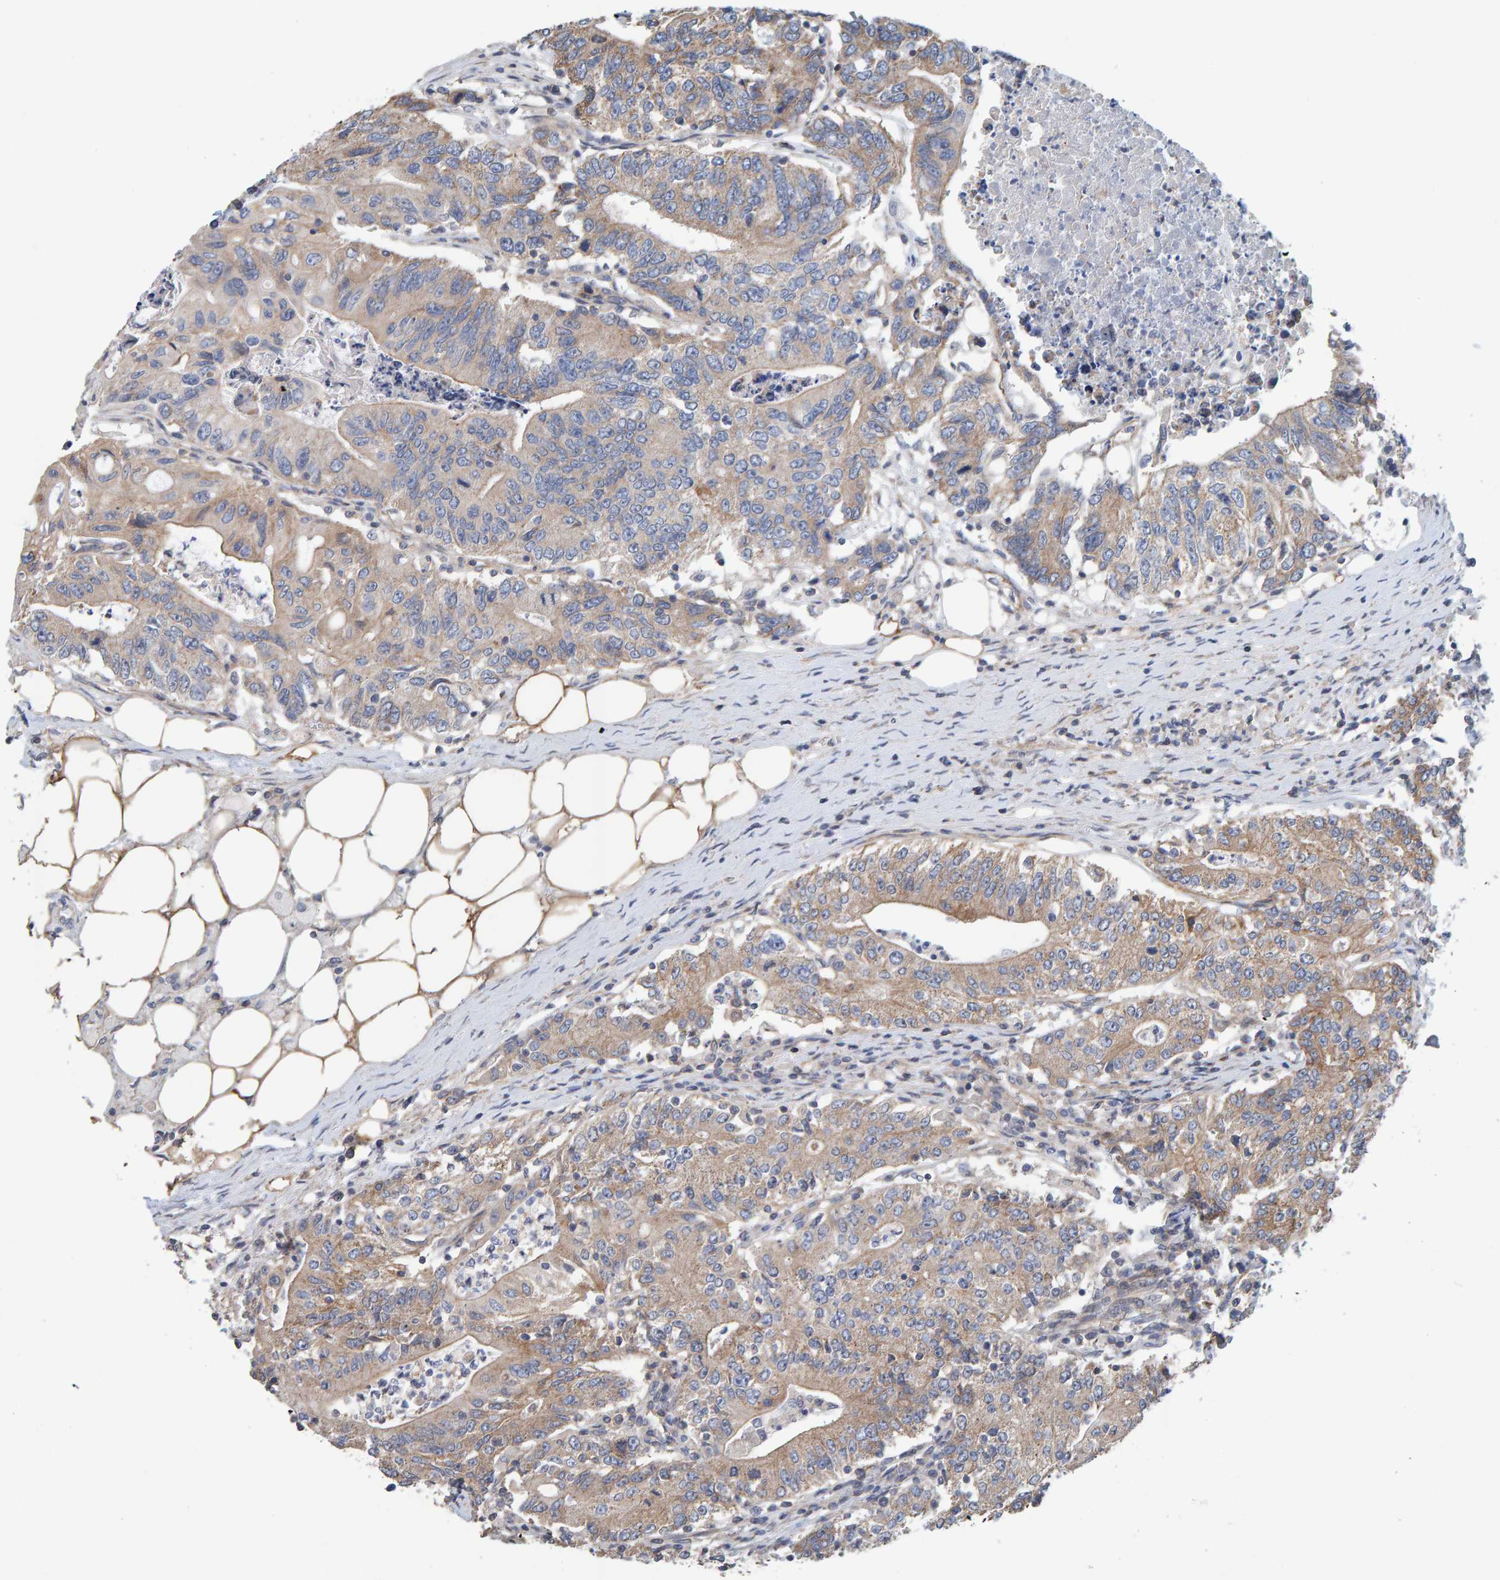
{"staining": {"intensity": "moderate", "quantity": ">75%", "location": "cytoplasmic/membranous"}, "tissue": "colorectal cancer", "cell_type": "Tumor cells", "image_type": "cancer", "snomed": [{"axis": "morphology", "description": "Adenocarcinoma, NOS"}, {"axis": "topography", "description": "Colon"}], "caption": "Immunohistochemistry staining of adenocarcinoma (colorectal), which reveals medium levels of moderate cytoplasmic/membranous staining in approximately >75% of tumor cells indicating moderate cytoplasmic/membranous protein positivity. The staining was performed using DAB (3,3'-diaminobenzidine) (brown) for protein detection and nuclei were counterstained in hematoxylin (blue).", "gene": "RGP1", "patient": {"sex": "female", "age": 77}}